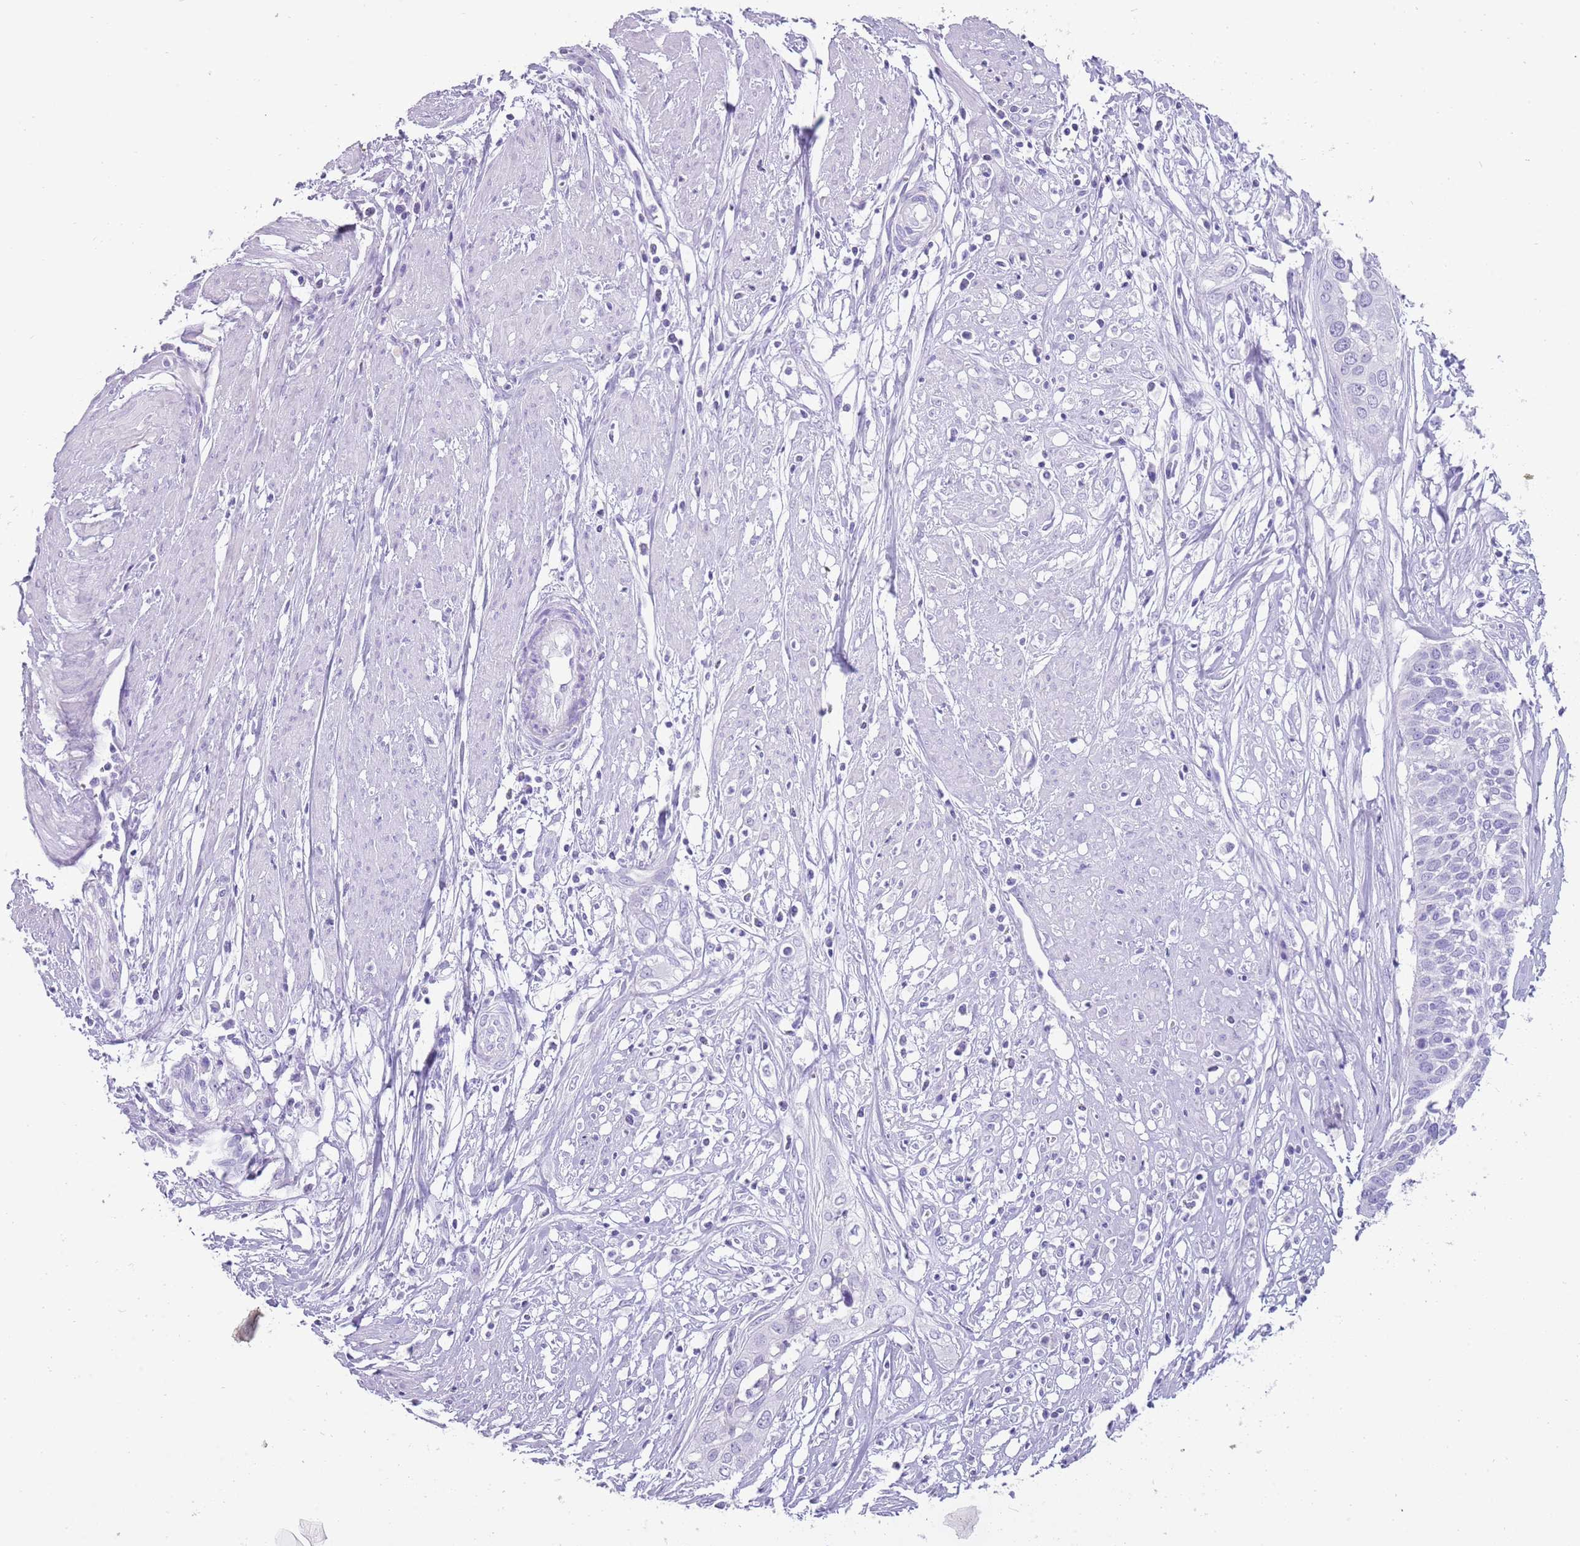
{"staining": {"intensity": "negative", "quantity": "none", "location": "none"}, "tissue": "cervical cancer", "cell_type": "Tumor cells", "image_type": "cancer", "snomed": [{"axis": "morphology", "description": "Squamous cell carcinoma, NOS"}, {"axis": "topography", "description": "Cervix"}], "caption": "IHC of cervical cancer (squamous cell carcinoma) displays no staining in tumor cells. The staining is performed using DAB brown chromogen with nuclei counter-stained in using hematoxylin.", "gene": "NBPF3", "patient": {"sex": "female", "age": 34}}